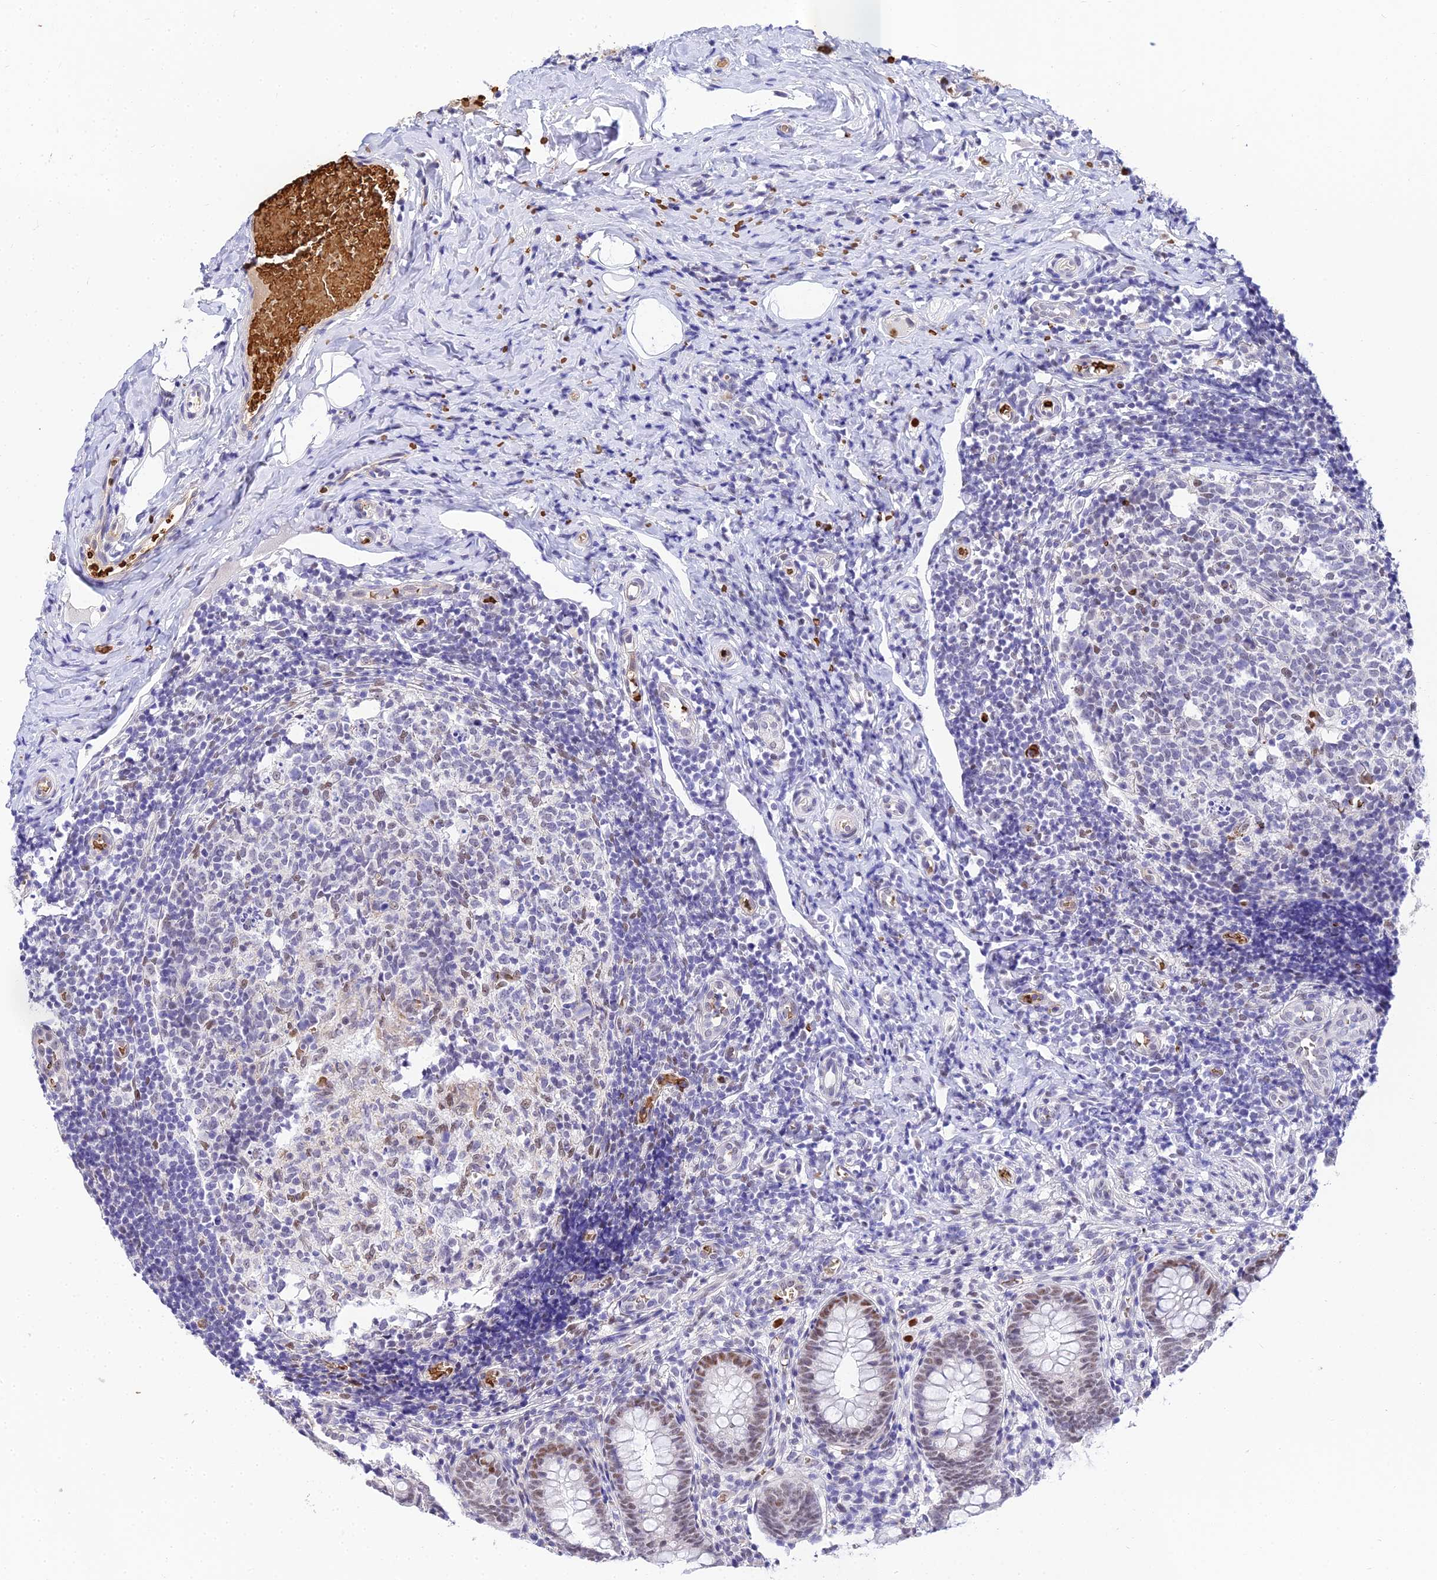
{"staining": {"intensity": "moderate", "quantity": "<25%", "location": "nuclear"}, "tissue": "appendix", "cell_type": "Glandular cells", "image_type": "normal", "snomed": [{"axis": "morphology", "description": "Normal tissue, NOS"}, {"axis": "topography", "description": "Appendix"}], "caption": "This is an image of immunohistochemistry staining of unremarkable appendix, which shows moderate staining in the nuclear of glandular cells.", "gene": "BCL9", "patient": {"sex": "male", "age": 8}}